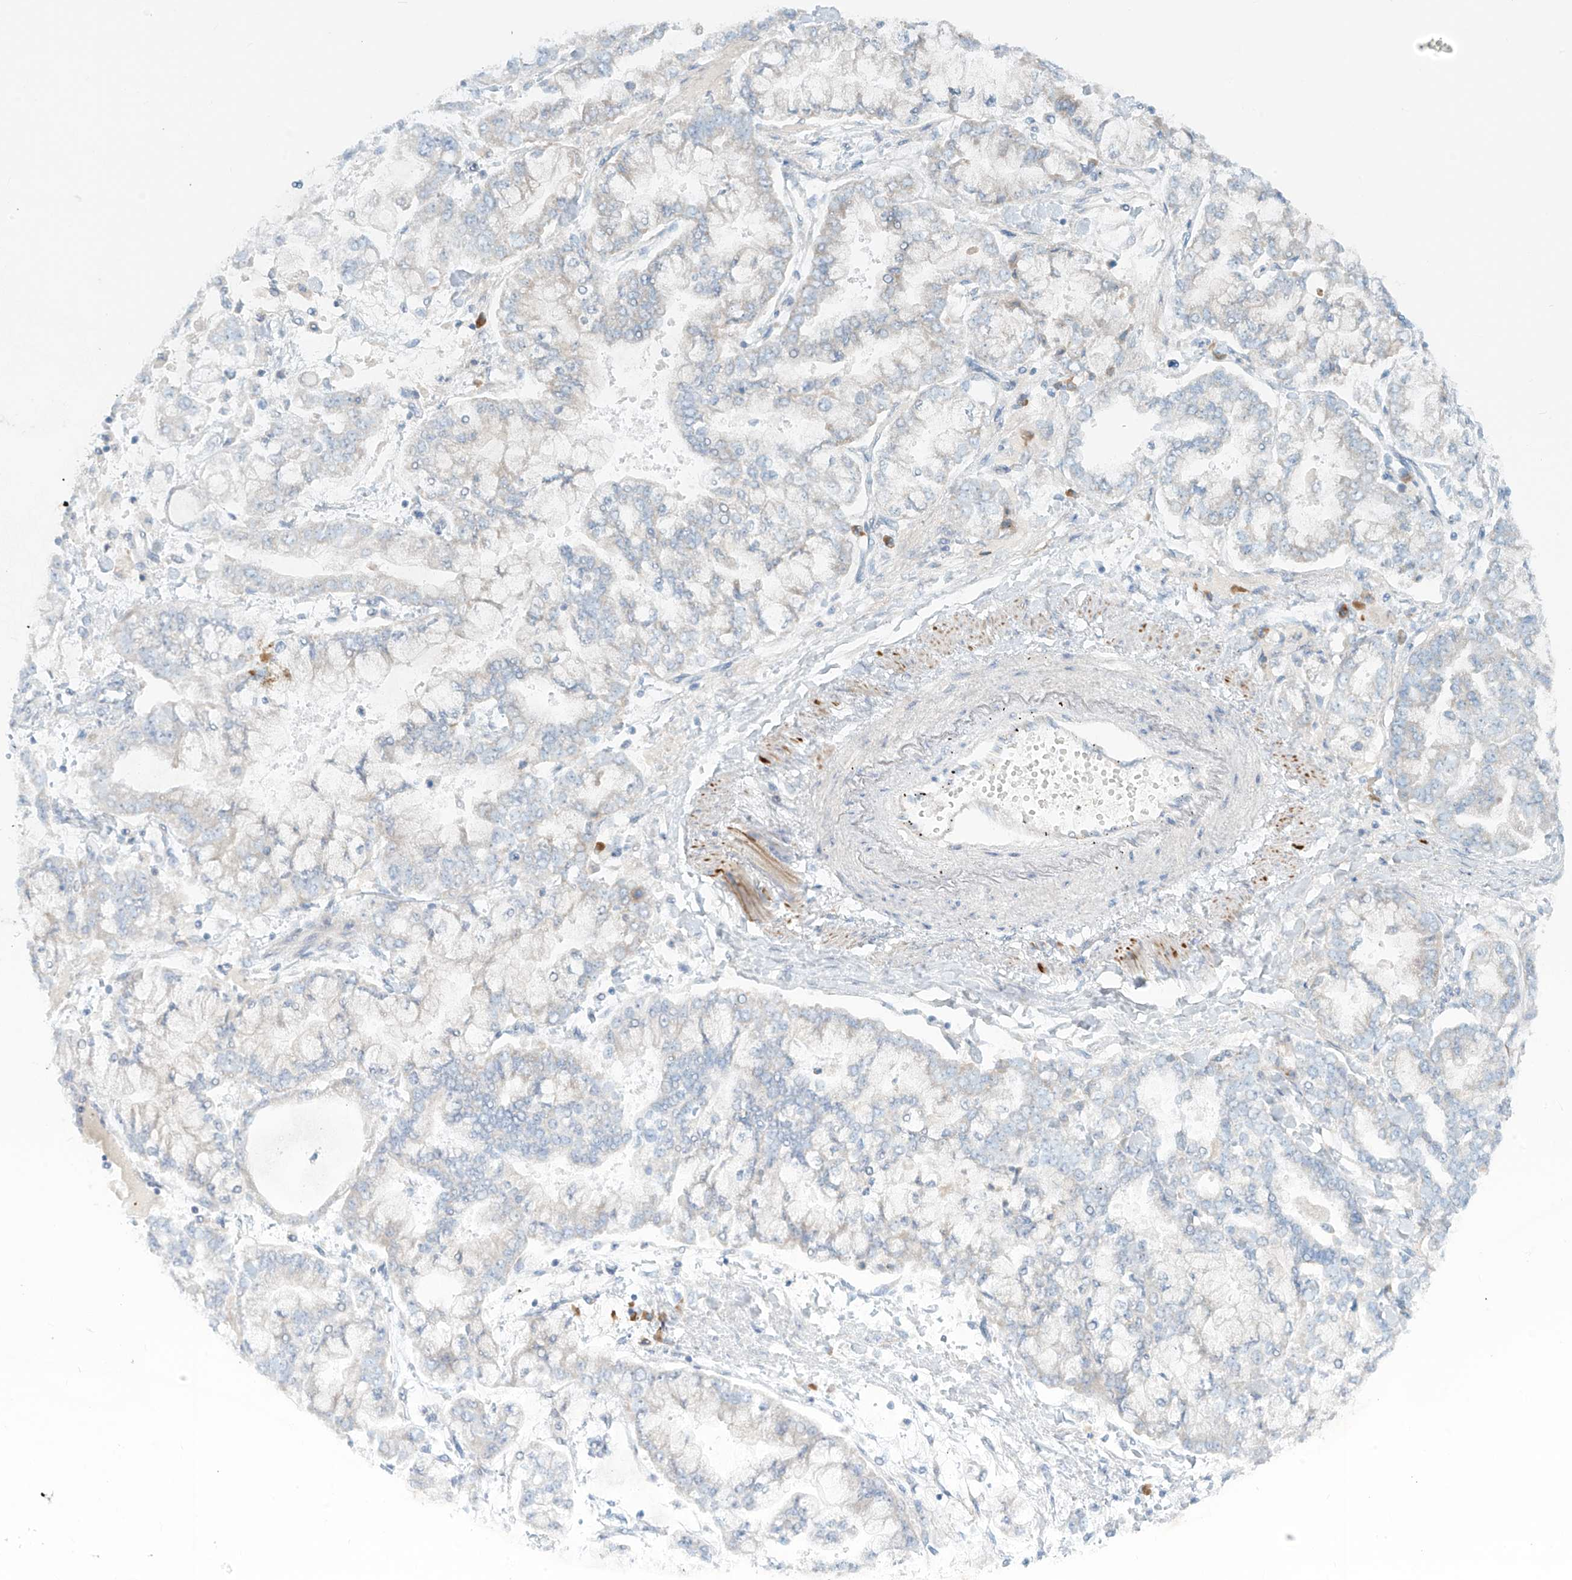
{"staining": {"intensity": "negative", "quantity": "none", "location": "none"}, "tissue": "stomach cancer", "cell_type": "Tumor cells", "image_type": "cancer", "snomed": [{"axis": "morphology", "description": "Normal tissue, NOS"}, {"axis": "morphology", "description": "Adenocarcinoma, NOS"}, {"axis": "topography", "description": "Stomach, upper"}, {"axis": "topography", "description": "Stomach"}], "caption": "IHC of stomach cancer exhibits no expression in tumor cells.", "gene": "UST", "patient": {"sex": "male", "age": 76}}